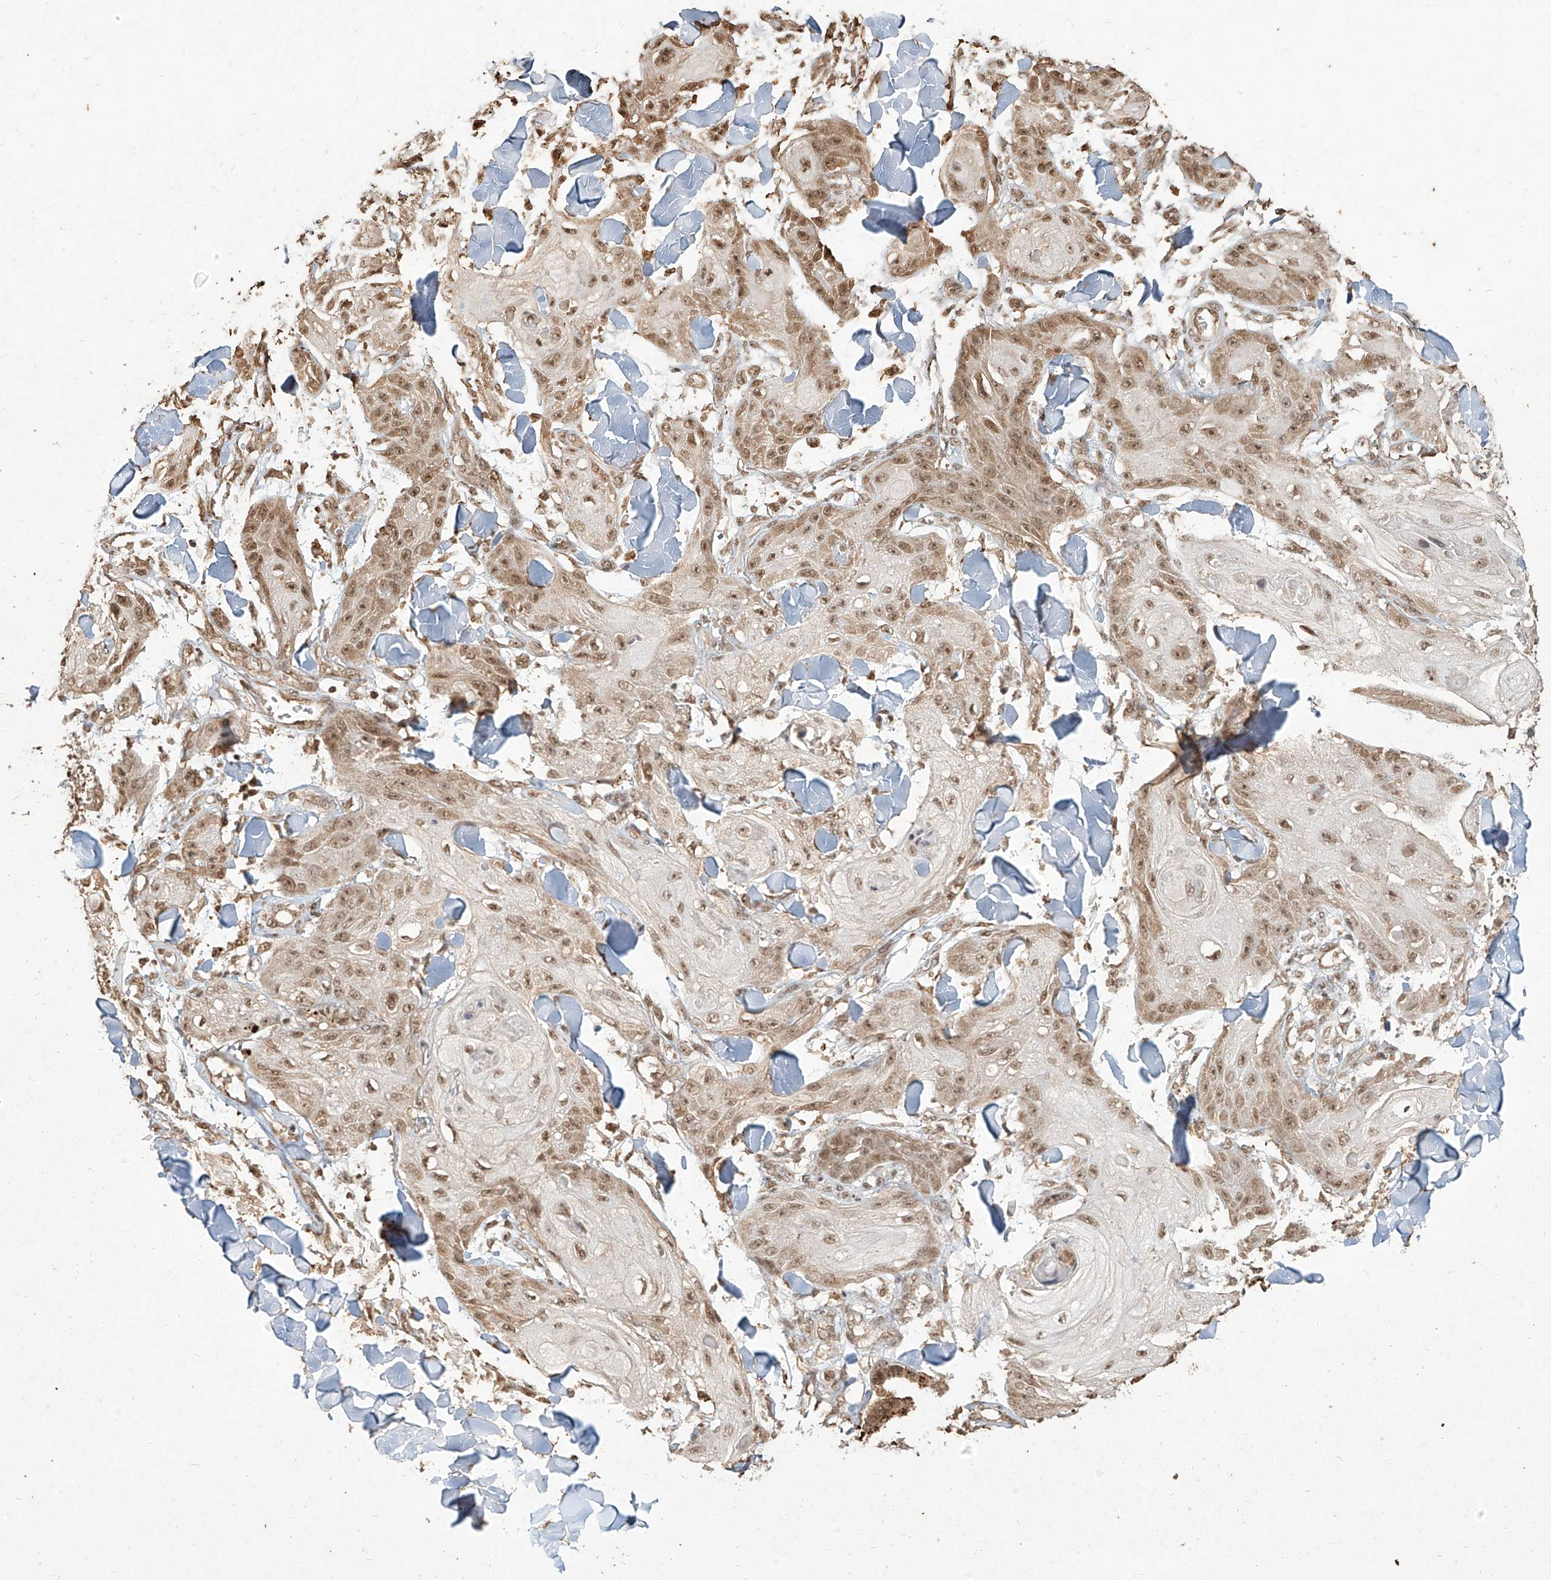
{"staining": {"intensity": "moderate", "quantity": ">75%", "location": "nuclear"}, "tissue": "skin cancer", "cell_type": "Tumor cells", "image_type": "cancer", "snomed": [{"axis": "morphology", "description": "Squamous cell carcinoma, NOS"}, {"axis": "topography", "description": "Skin"}], "caption": "Squamous cell carcinoma (skin) was stained to show a protein in brown. There is medium levels of moderate nuclear positivity in about >75% of tumor cells. (DAB = brown stain, brightfield microscopy at high magnification).", "gene": "UBE2K", "patient": {"sex": "male", "age": 74}}